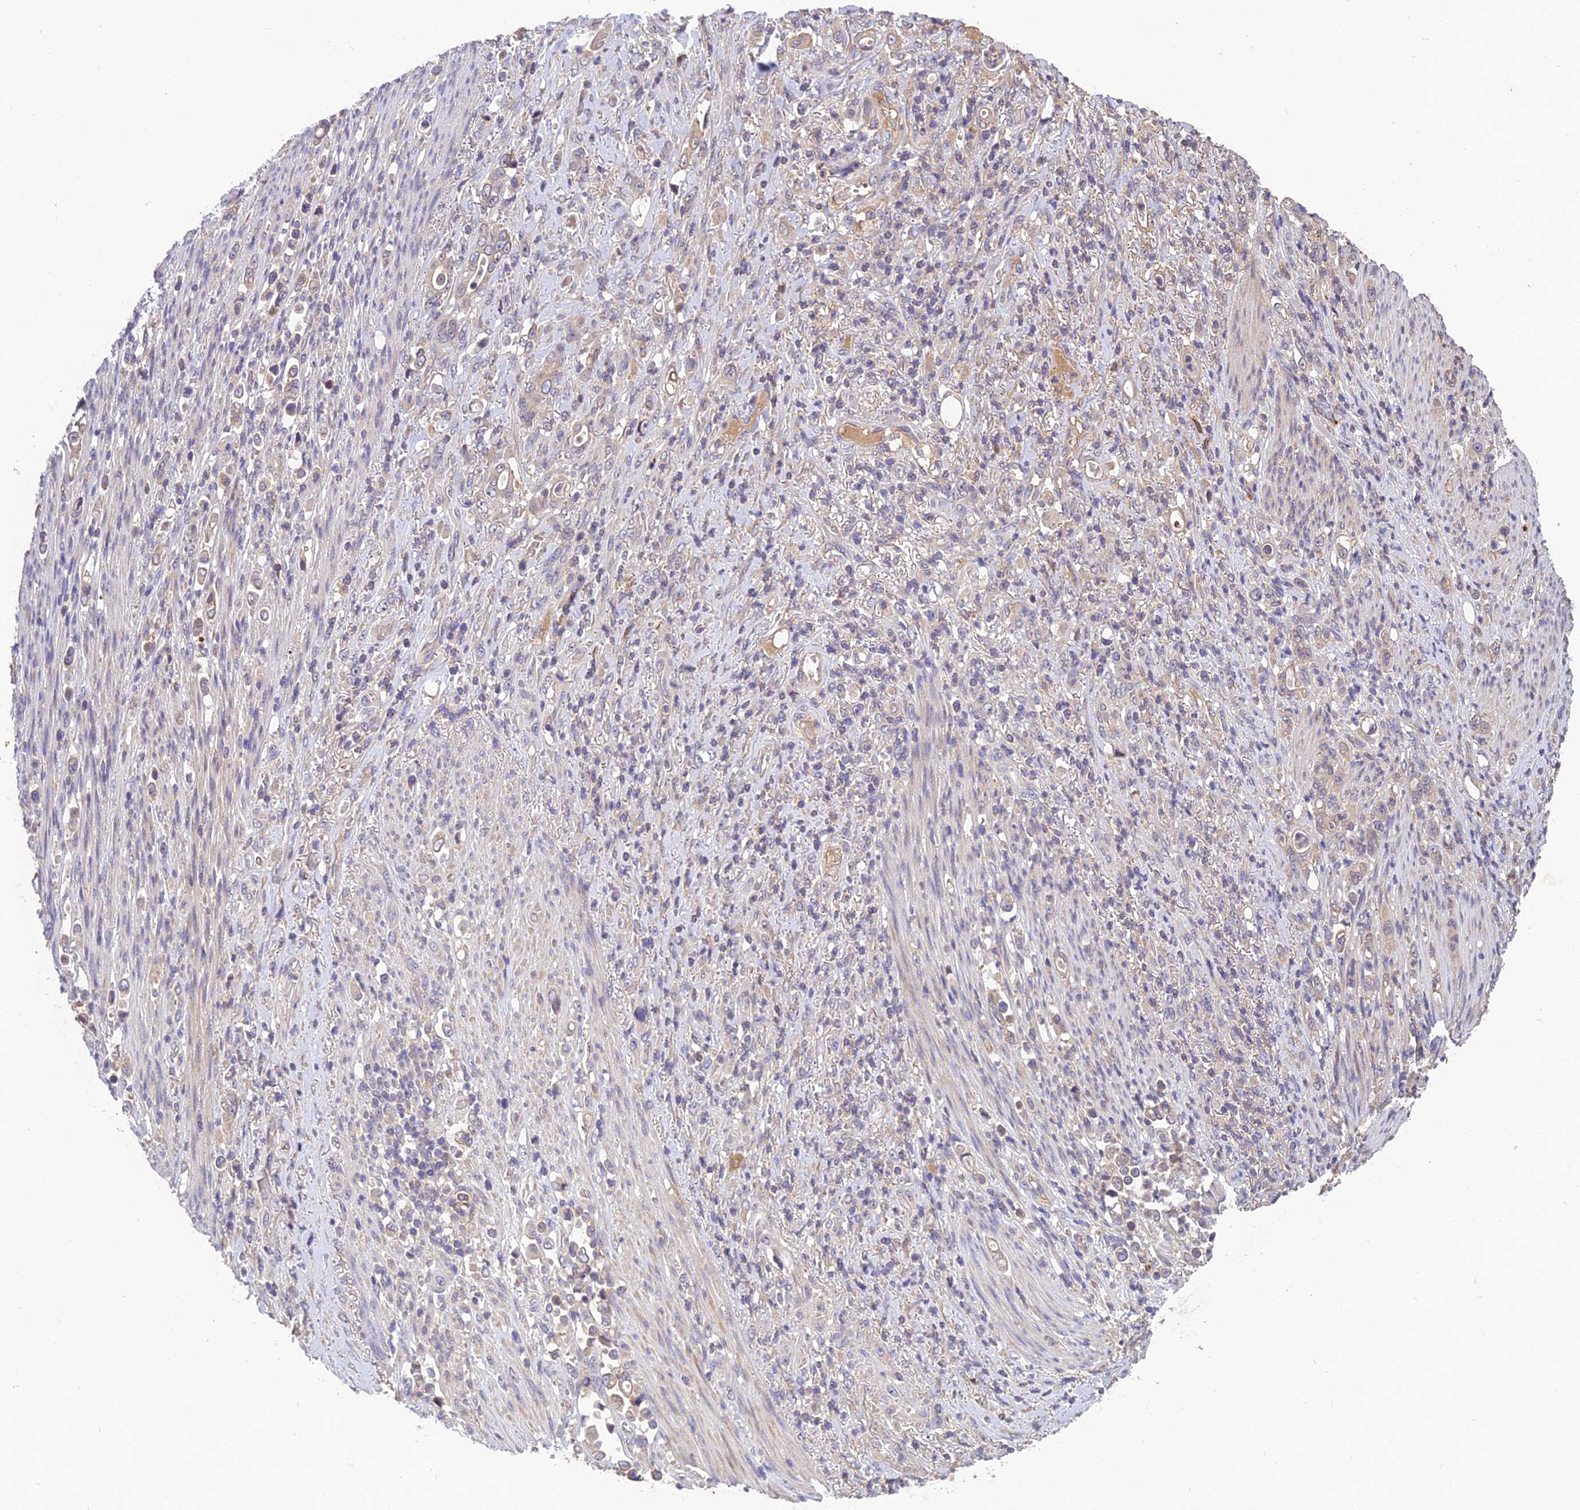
{"staining": {"intensity": "negative", "quantity": "none", "location": "none"}, "tissue": "stomach cancer", "cell_type": "Tumor cells", "image_type": "cancer", "snomed": [{"axis": "morphology", "description": "Normal tissue, NOS"}, {"axis": "morphology", "description": "Adenocarcinoma, NOS"}, {"axis": "topography", "description": "Stomach"}], "caption": "The histopathology image demonstrates no staining of tumor cells in stomach adenocarcinoma.", "gene": "DENND5B", "patient": {"sex": "female", "age": 79}}